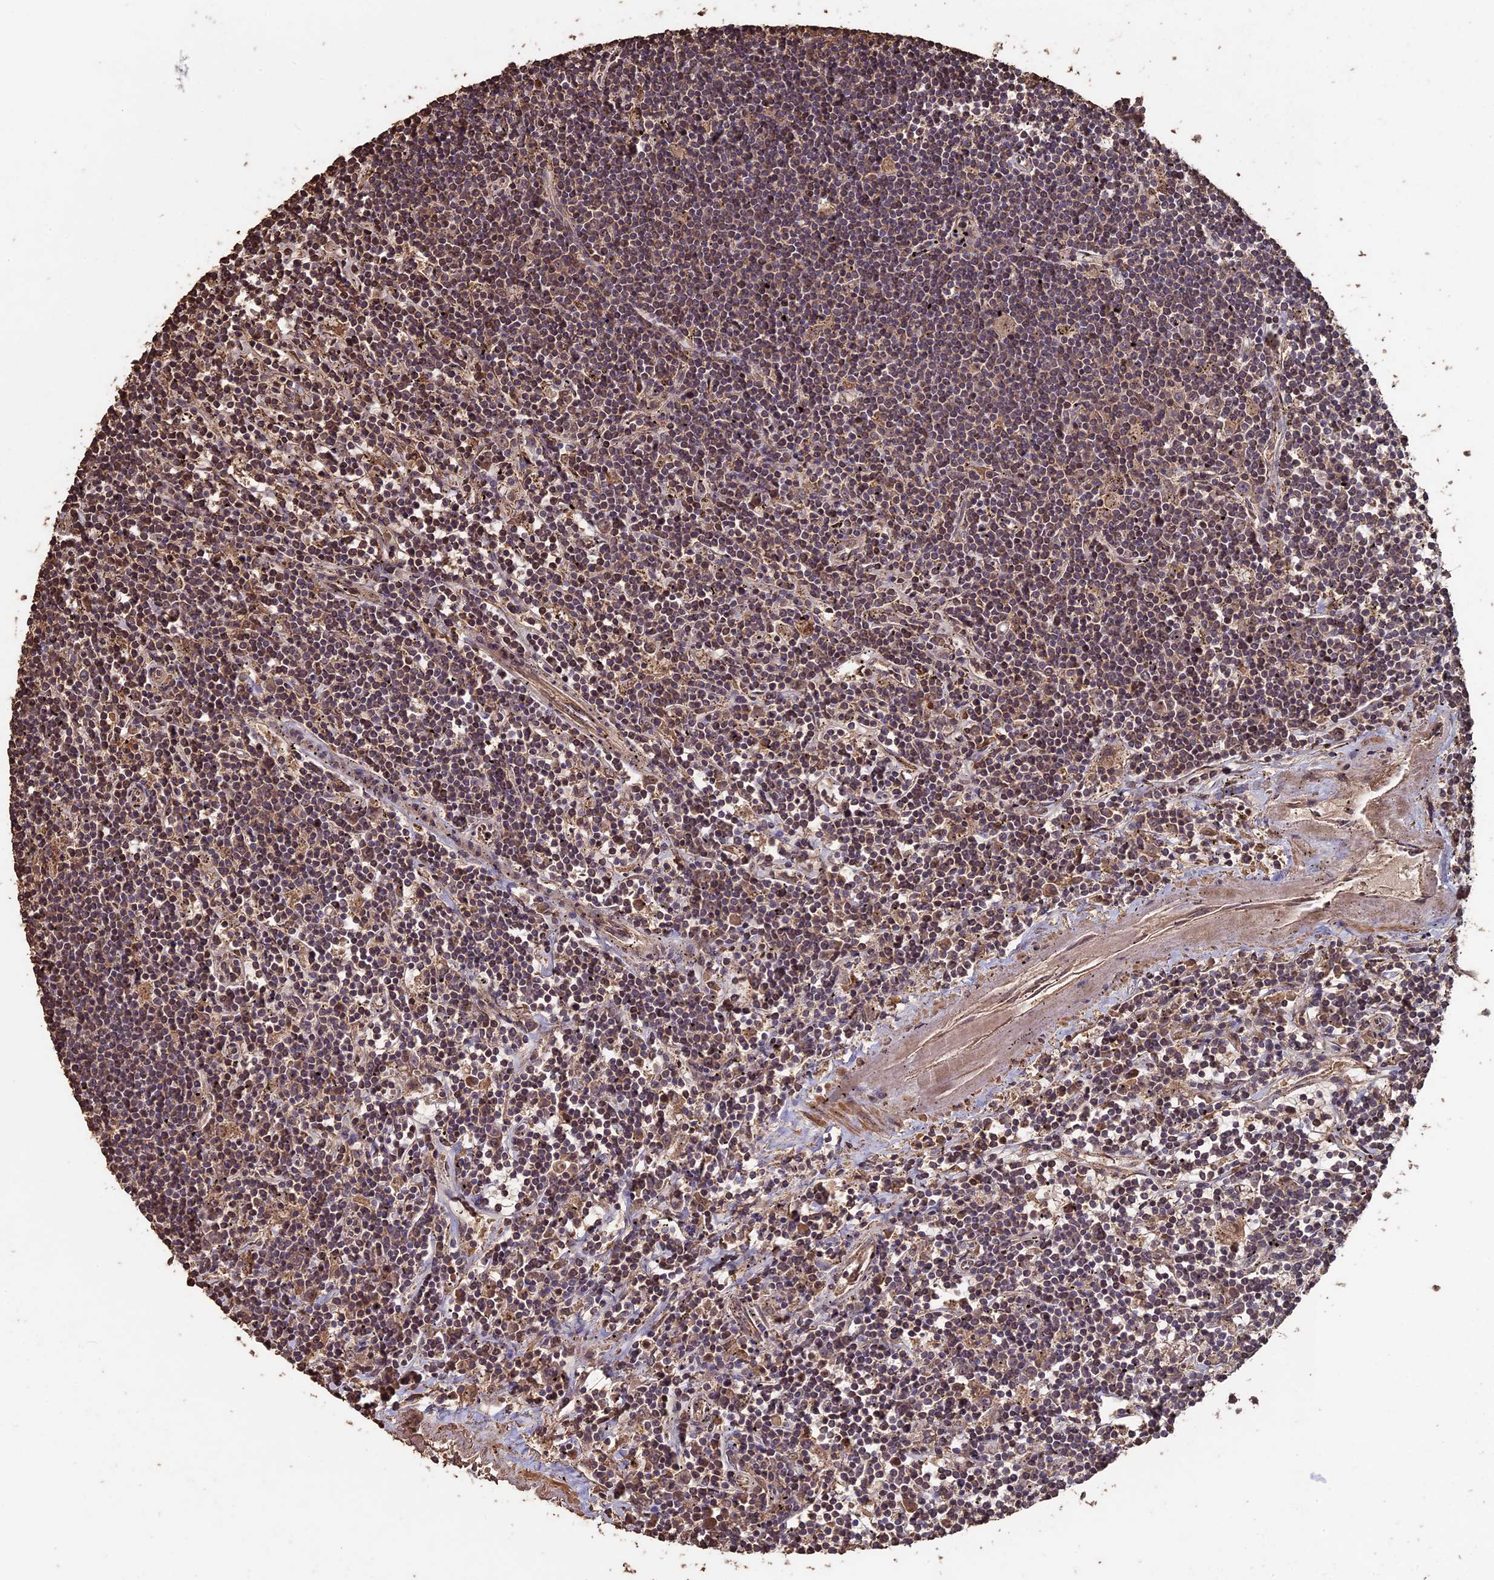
{"staining": {"intensity": "moderate", "quantity": ">75%", "location": "cytoplasmic/membranous"}, "tissue": "lymphoma", "cell_type": "Tumor cells", "image_type": "cancer", "snomed": [{"axis": "morphology", "description": "Malignant lymphoma, non-Hodgkin's type, Low grade"}, {"axis": "topography", "description": "Spleen"}], "caption": "Malignant lymphoma, non-Hodgkin's type (low-grade) stained with a protein marker reveals moderate staining in tumor cells.", "gene": "HUNK", "patient": {"sex": "male", "age": 76}}